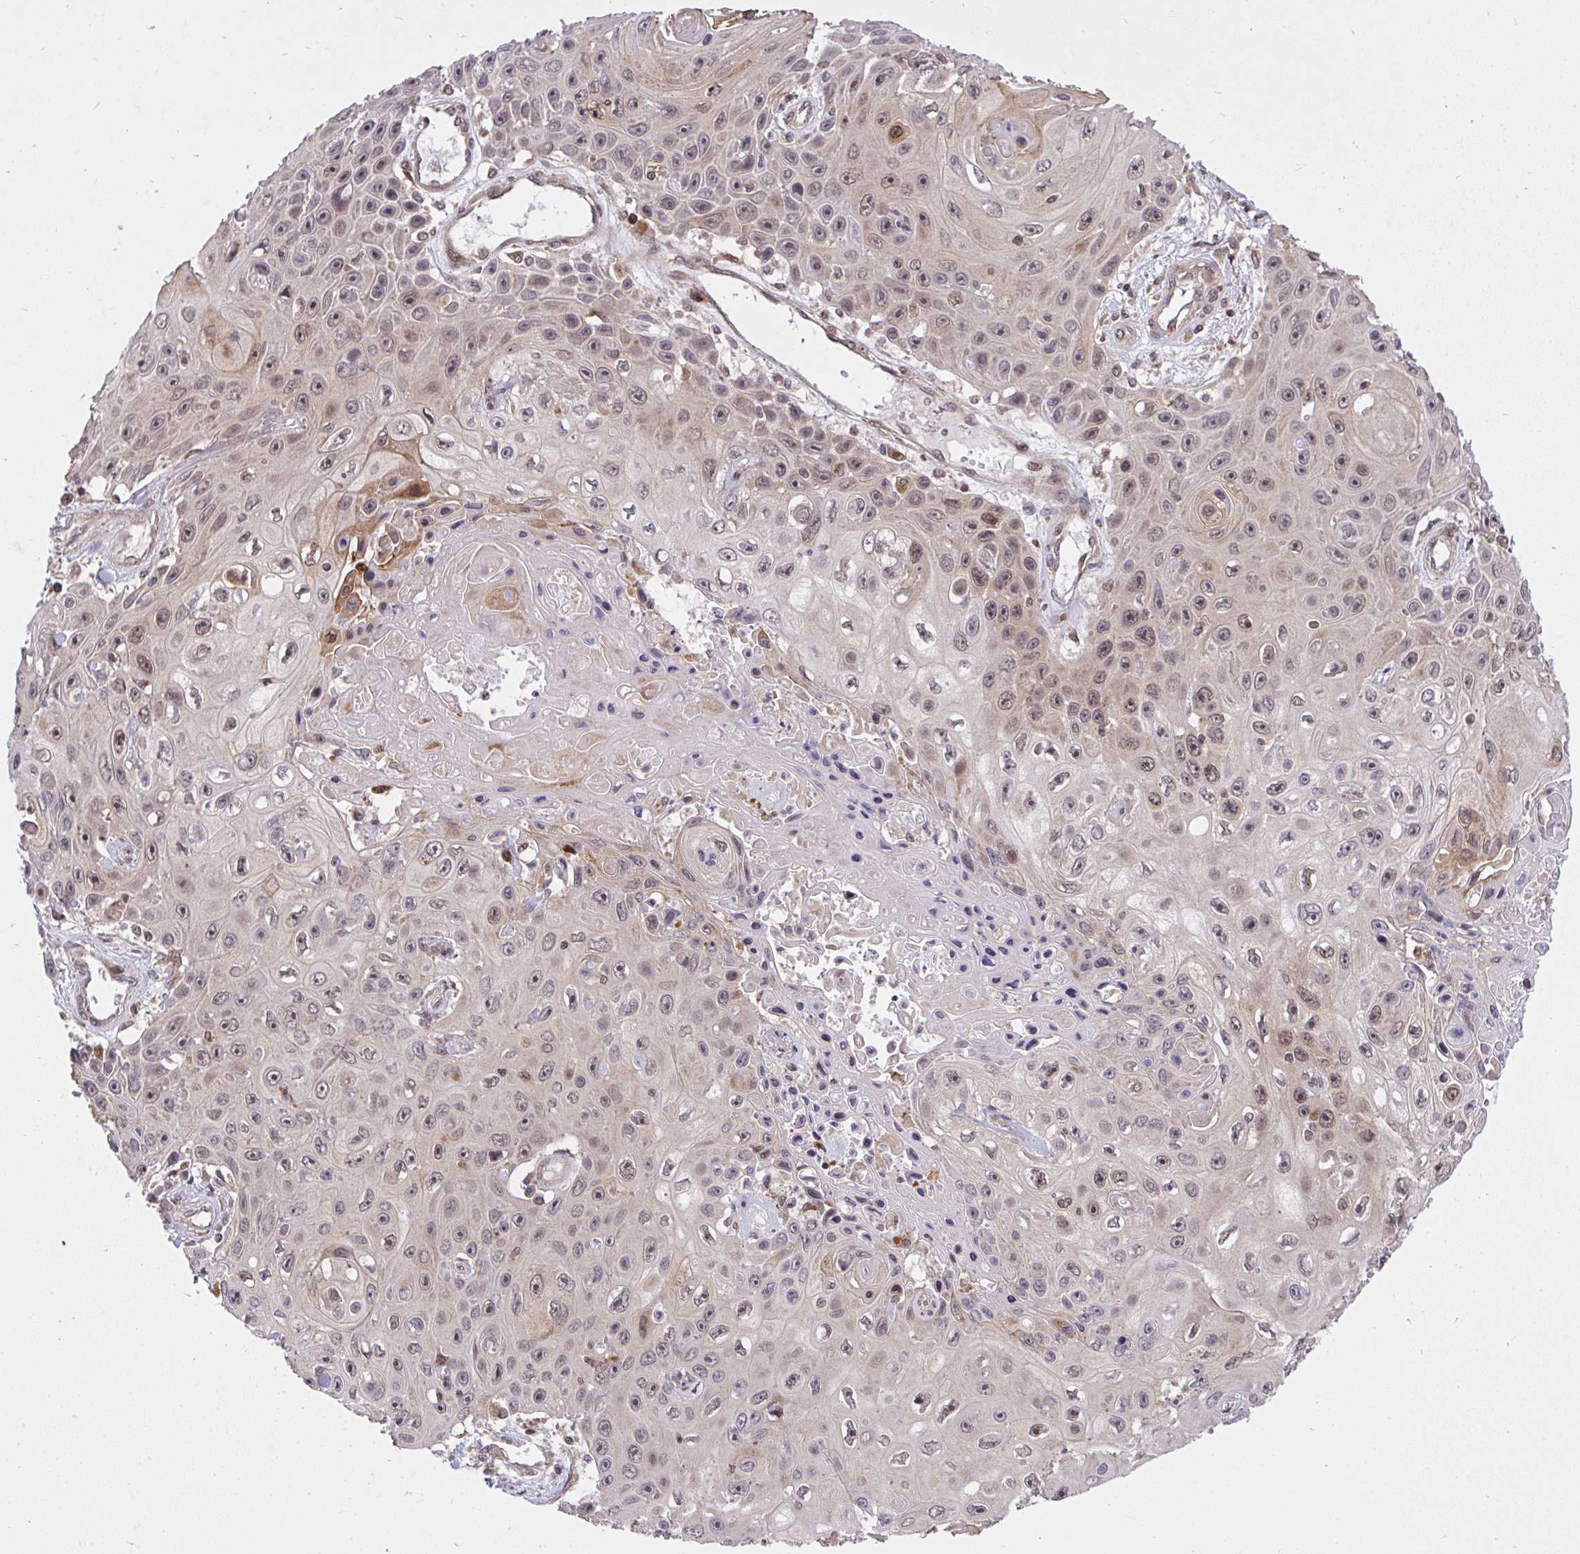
{"staining": {"intensity": "moderate", "quantity": "<25%", "location": "cytoplasmic/membranous"}, "tissue": "skin cancer", "cell_type": "Tumor cells", "image_type": "cancer", "snomed": [{"axis": "morphology", "description": "Squamous cell carcinoma, NOS"}, {"axis": "topography", "description": "Skin"}], "caption": "This is an image of immunohistochemistry (IHC) staining of squamous cell carcinoma (skin), which shows moderate positivity in the cytoplasmic/membranous of tumor cells.", "gene": "ERI1", "patient": {"sex": "male", "age": 82}}